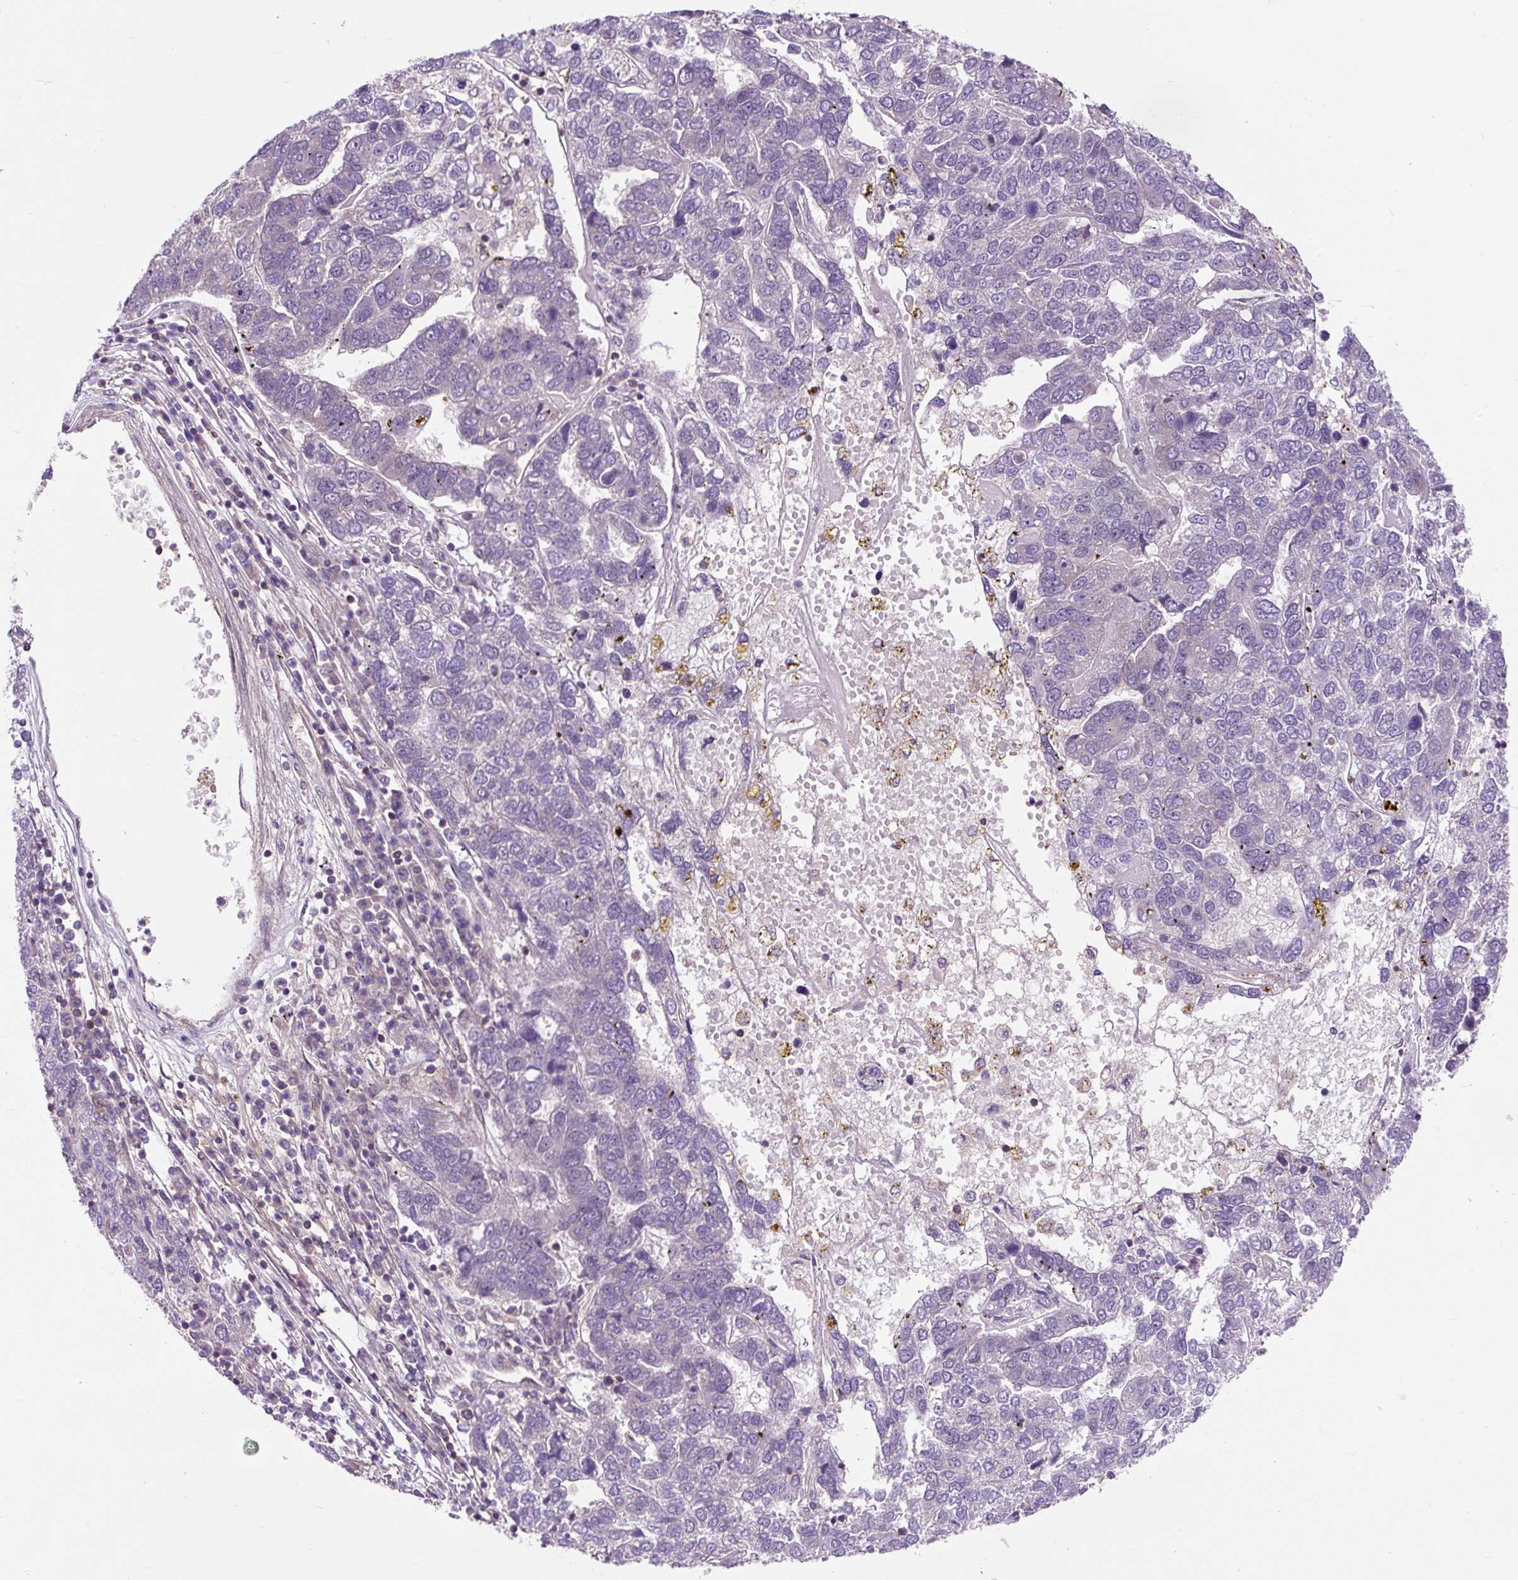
{"staining": {"intensity": "negative", "quantity": "none", "location": "none"}, "tissue": "pancreatic cancer", "cell_type": "Tumor cells", "image_type": "cancer", "snomed": [{"axis": "morphology", "description": "Adenocarcinoma, NOS"}, {"axis": "topography", "description": "Pancreas"}], "caption": "High power microscopy photomicrograph of an immunohistochemistry image of pancreatic cancer (adenocarcinoma), revealing no significant positivity in tumor cells.", "gene": "PCDHGB3", "patient": {"sex": "female", "age": 61}}